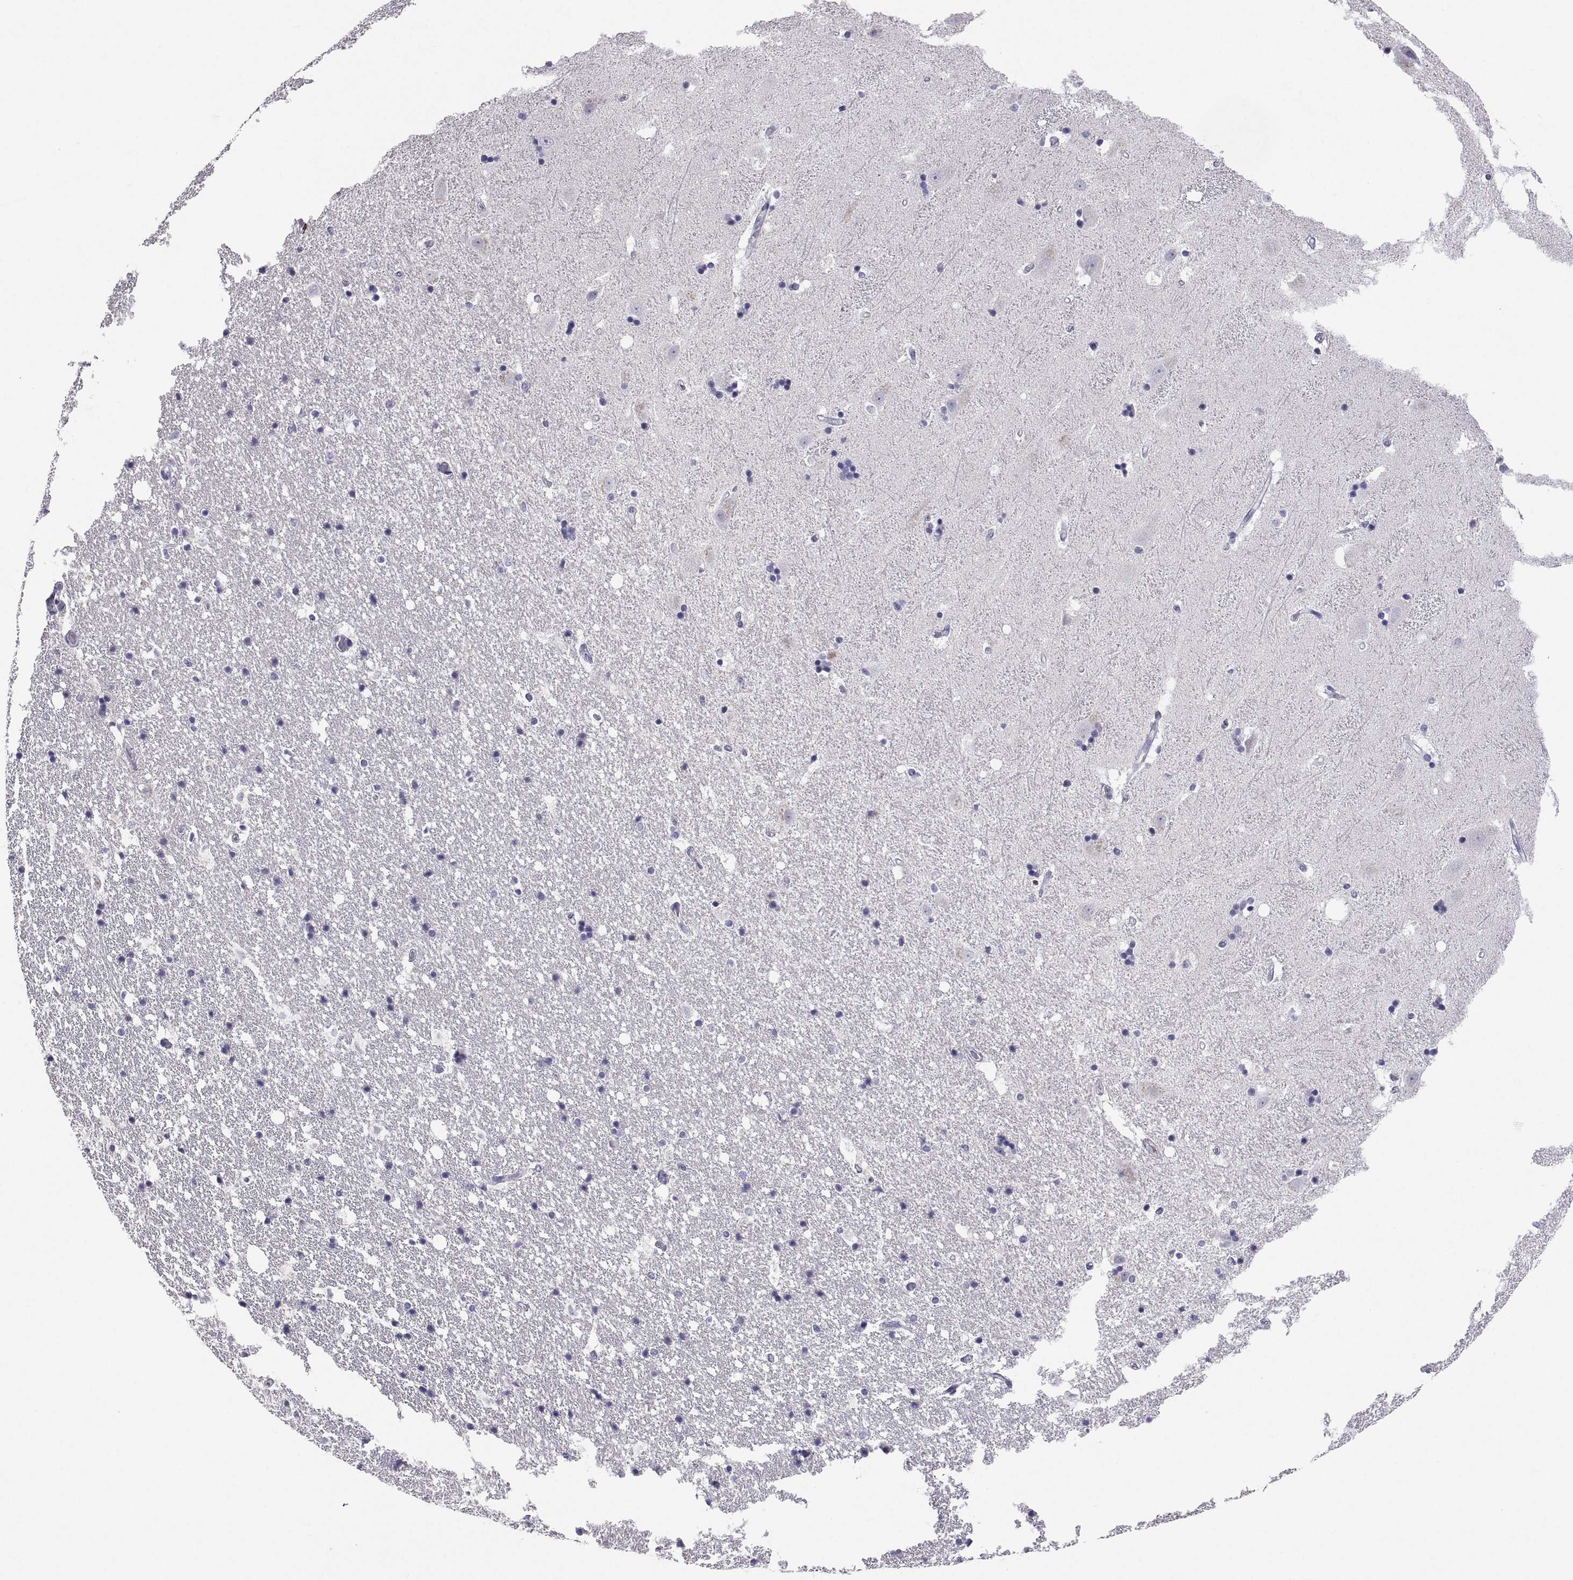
{"staining": {"intensity": "negative", "quantity": "none", "location": "none"}, "tissue": "hippocampus", "cell_type": "Glial cells", "image_type": "normal", "snomed": [{"axis": "morphology", "description": "Normal tissue, NOS"}, {"axis": "topography", "description": "Hippocampus"}], "caption": "High power microscopy micrograph of an immunohistochemistry image of benign hippocampus, revealing no significant expression in glial cells. The staining was performed using DAB (3,3'-diaminobenzidine) to visualize the protein expression in brown, while the nuclei were stained in blue with hematoxylin (Magnification: 20x).", "gene": "MS4A1", "patient": {"sex": "male", "age": 49}}